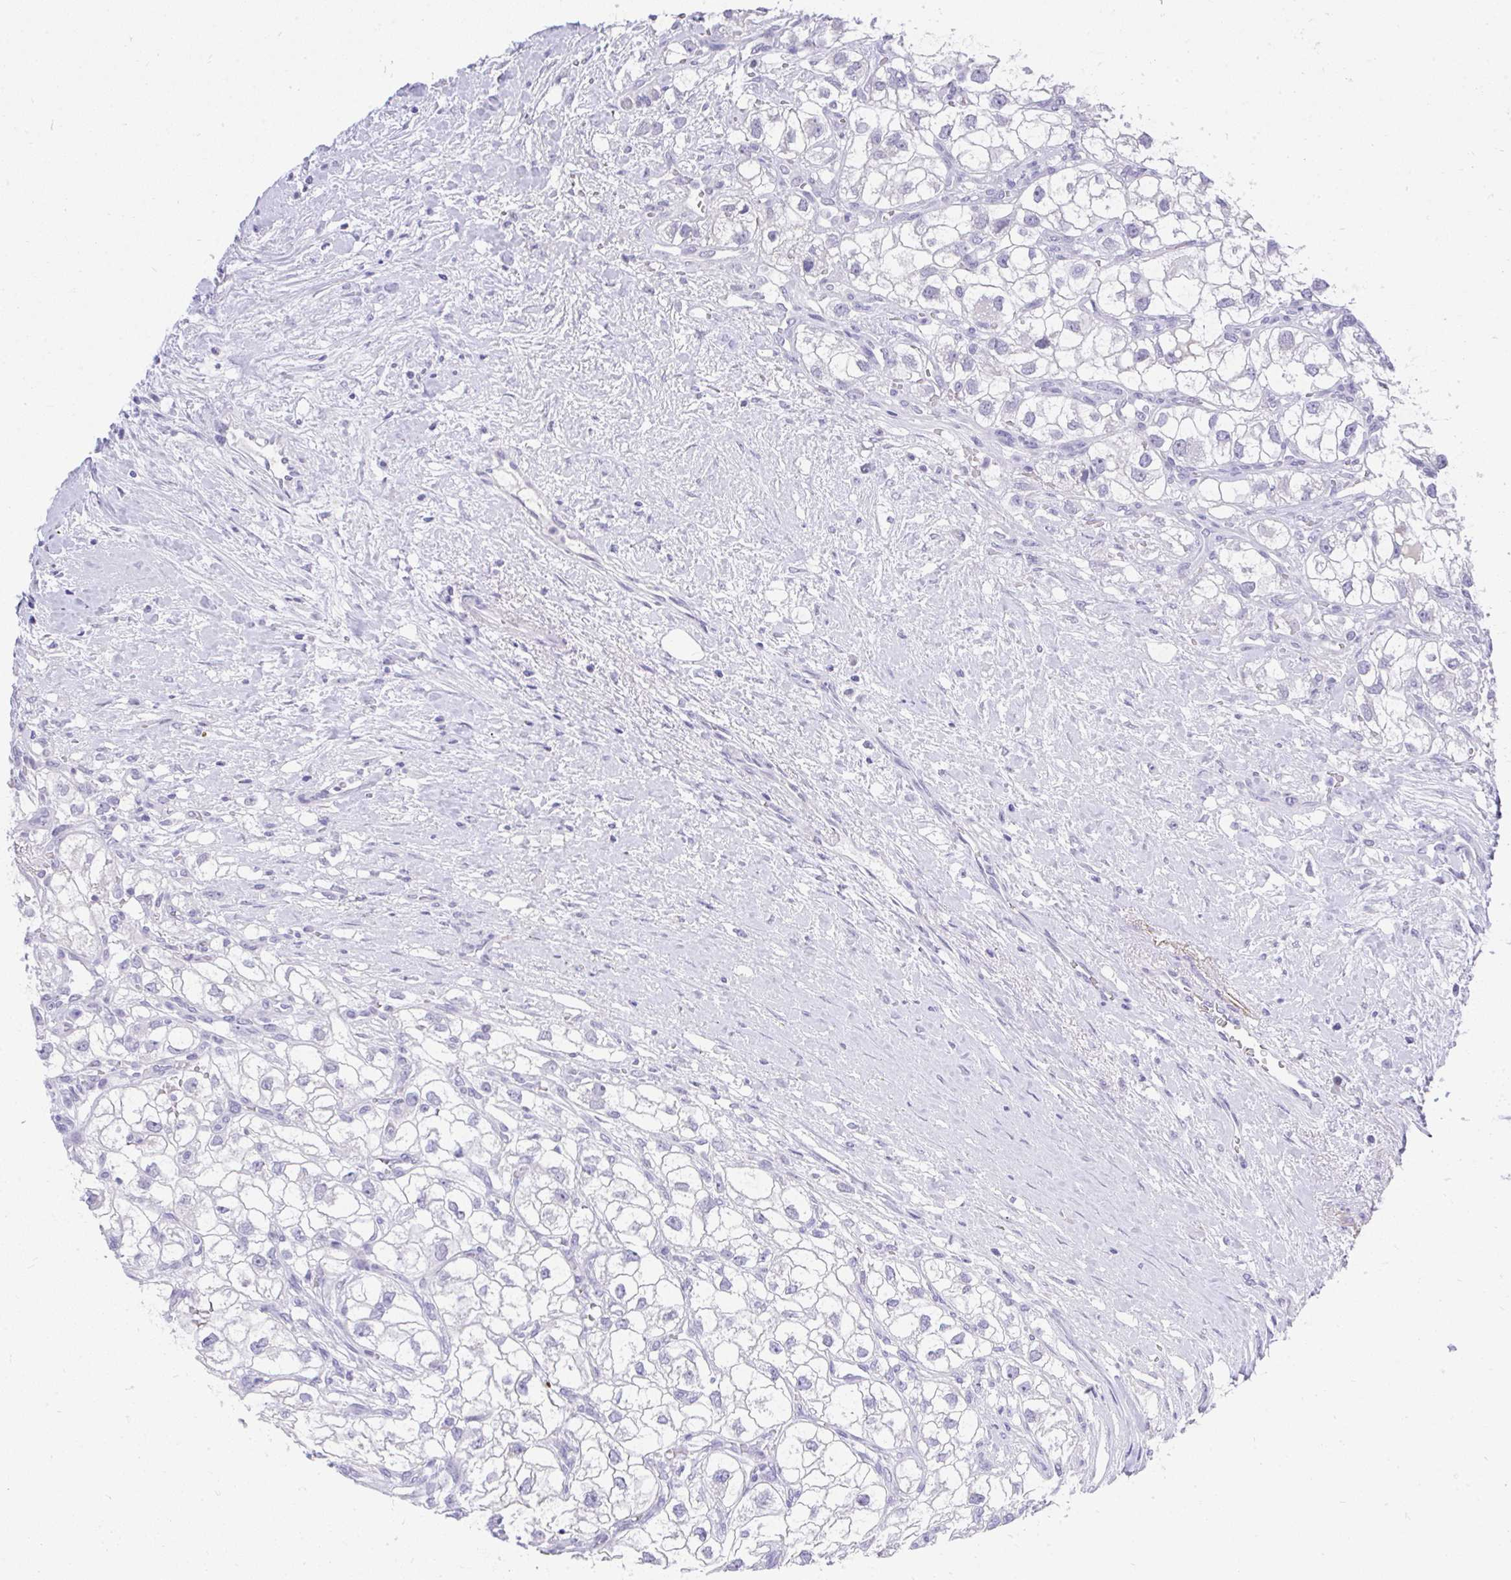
{"staining": {"intensity": "negative", "quantity": "none", "location": "none"}, "tissue": "renal cancer", "cell_type": "Tumor cells", "image_type": "cancer", "snomed": [{"axis": "morphology", "description": "Adenocarcinoma, NOS"}, {"axis": "topography", "description": "Kidney"}], "caption": "Adenocarcinoma (renal) was stained to show a protein in brown. There is no significant expression in tumor cells.", "gene": "MS4A12", "patient": {"sex": "male", "age": 59}}